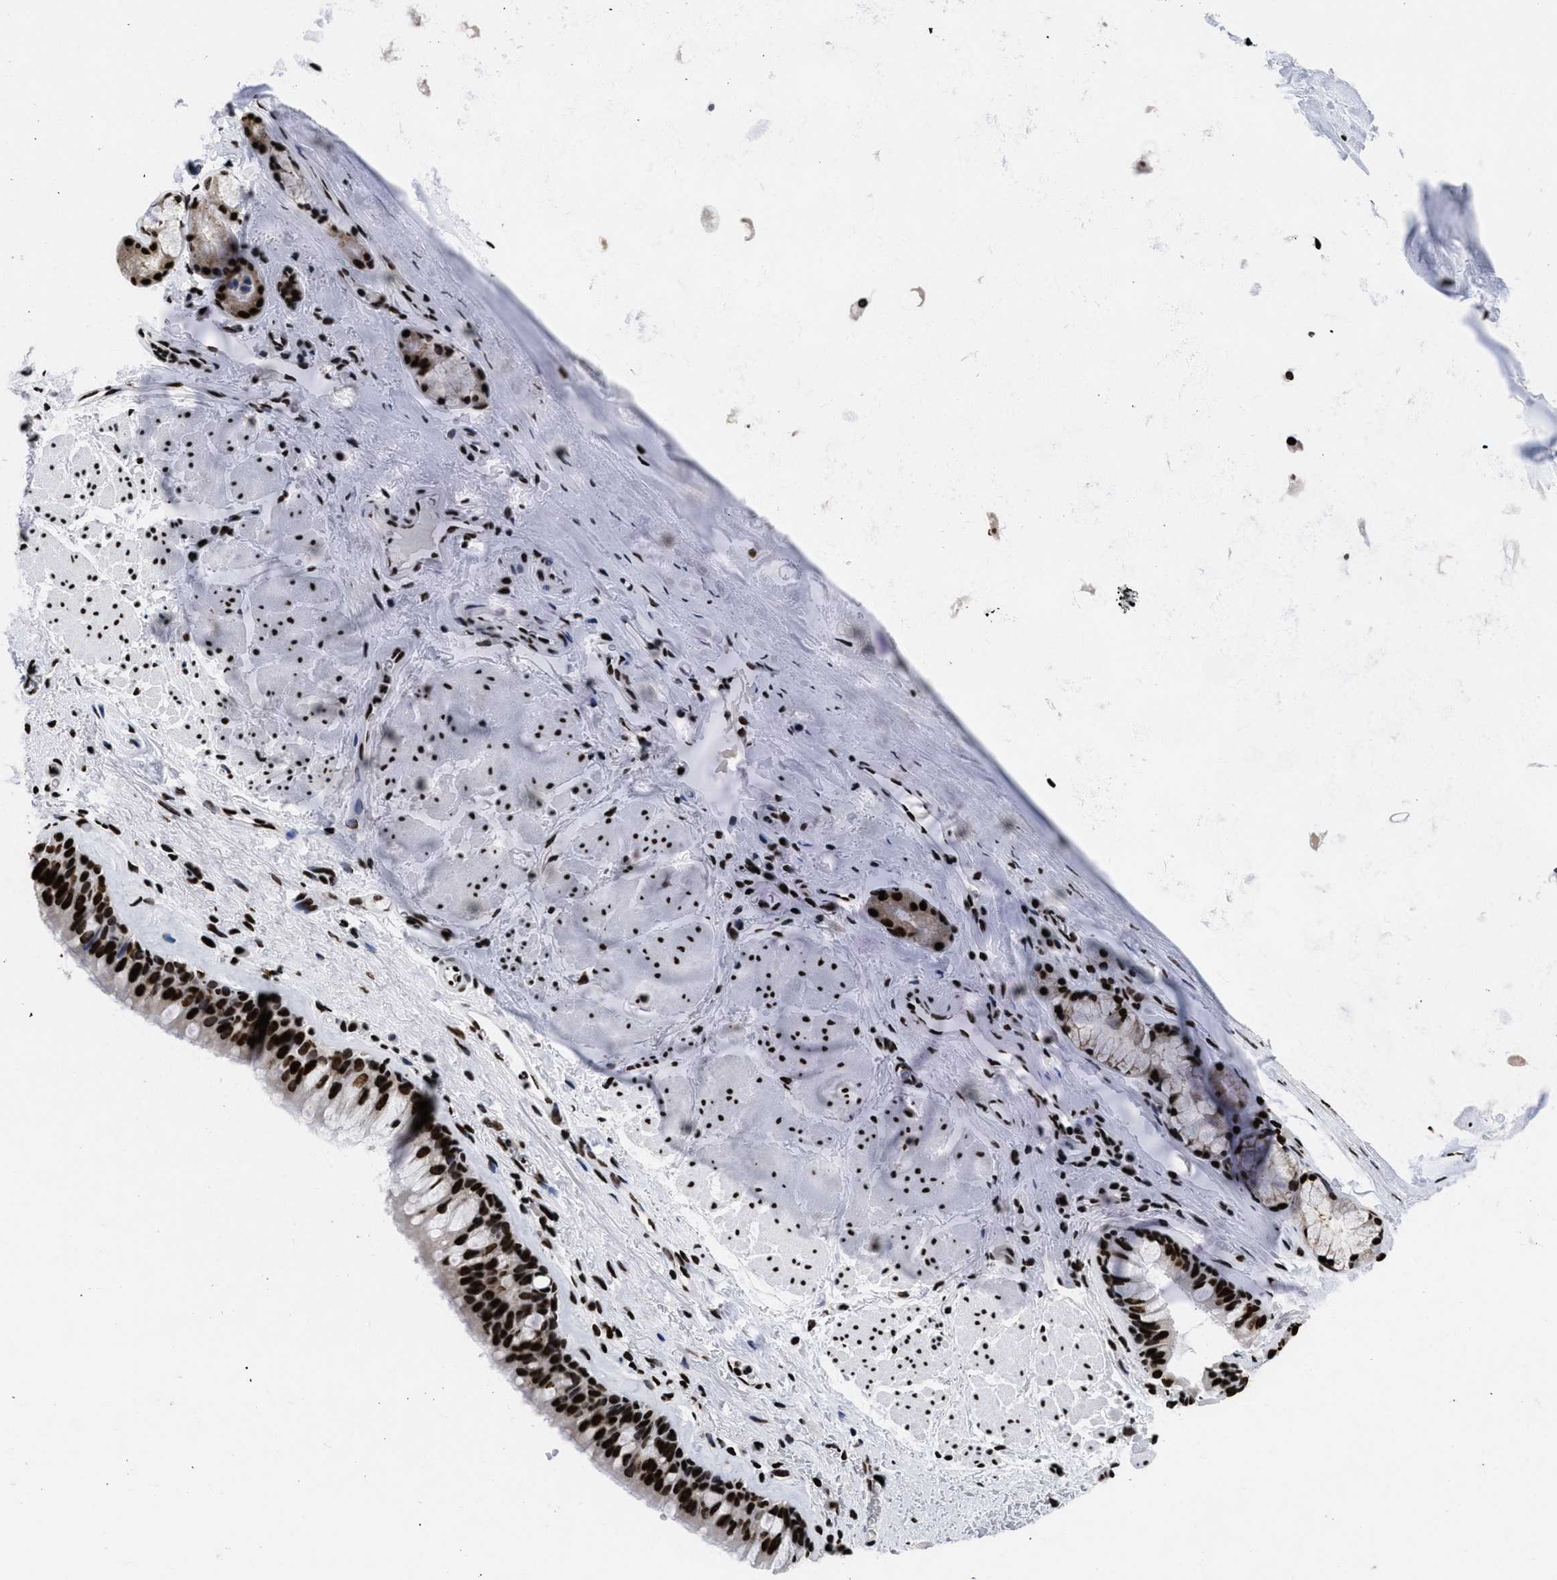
{"staining": {"intensity": "strong", "quantity": ">75%", "location": "nuclear"}, "tissue": "bronchus", "cell_type": "Respiratory epithelial cells", "image_type": "normal", "snomed": [{"axis": "morphology", "description": "Normal tissue, NOS"}, {"axis": "topography", "description": "Cartilage tissue"}, {"axis": "topography", "description": "Bronchus"}], "caption": "High-power microscopy captured an immunohistochemistry histopathology image of unremarkable bronchus, revealing strong nuclear positivity in approximately >75% of respiratory epithelial cells.", "gene": "CALHM3", "patient": {"sex": "female", "age": 53}}